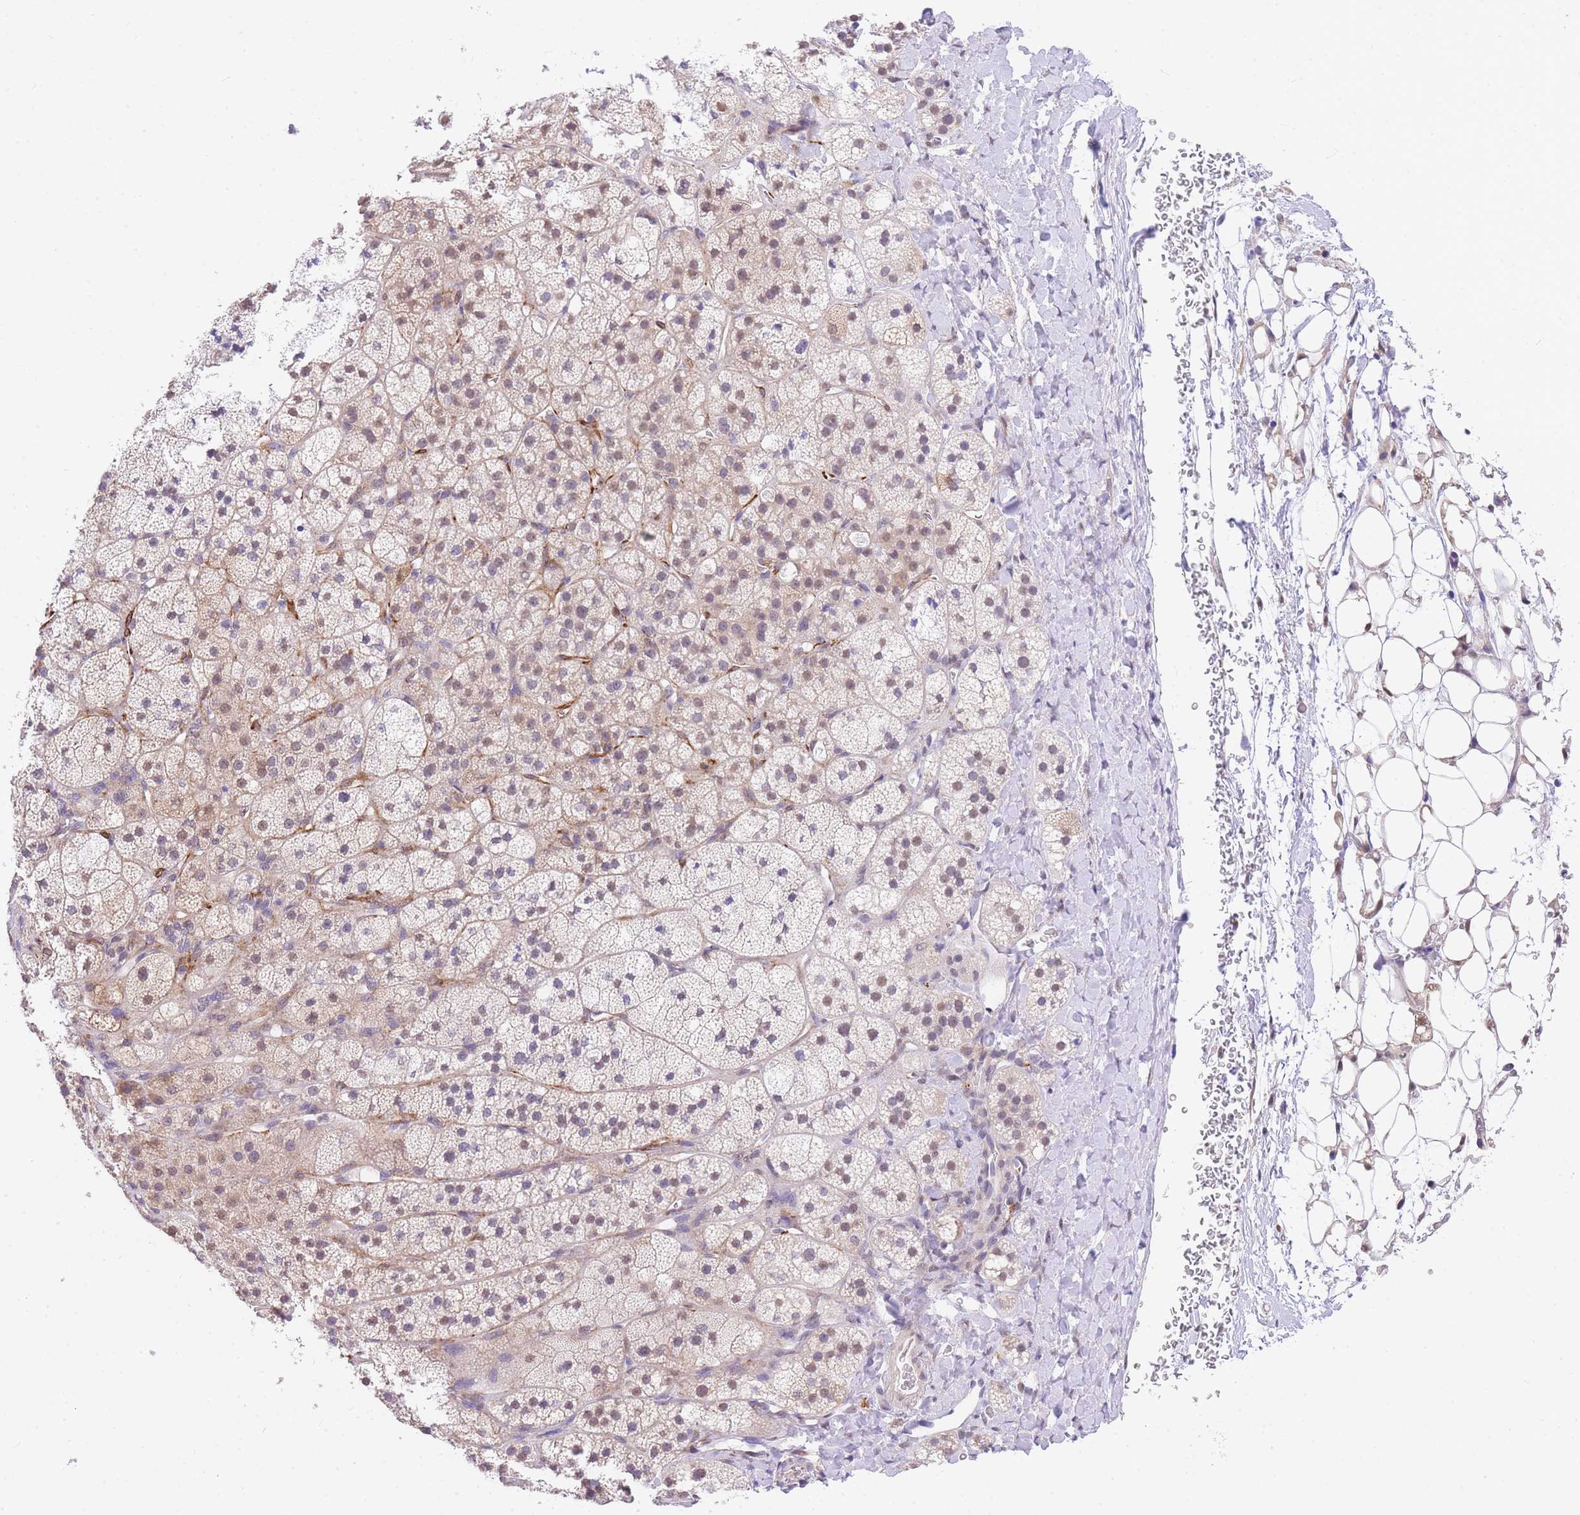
{"staining": {"intensity": "moderate", "quantity": "25%-75%", "location": "cytoplasmic/membranous,nuclear"}, "tissue": "adrenal gland", "cell_type": "Glandular cells", "image_type": "normal", "snomed": [{"axis": "morphology", "description": "Normal tissue, NOS"}, {"axis": "topography", "description": "Adrenal gland"}], "caption": "Protein staining exhibits moderate cytoplasmic/membranous,nuclear positivity in approximately 25%-75% of glandular cells in normal adrenal gland. The staining was performed using DAB to visualize the protein expression in brown, while the nuclei were stained in blue with hematoxylin (Magnification: 20x).", "gene": "S100PBP", "patient": {"sex": "male", "age": 61}}